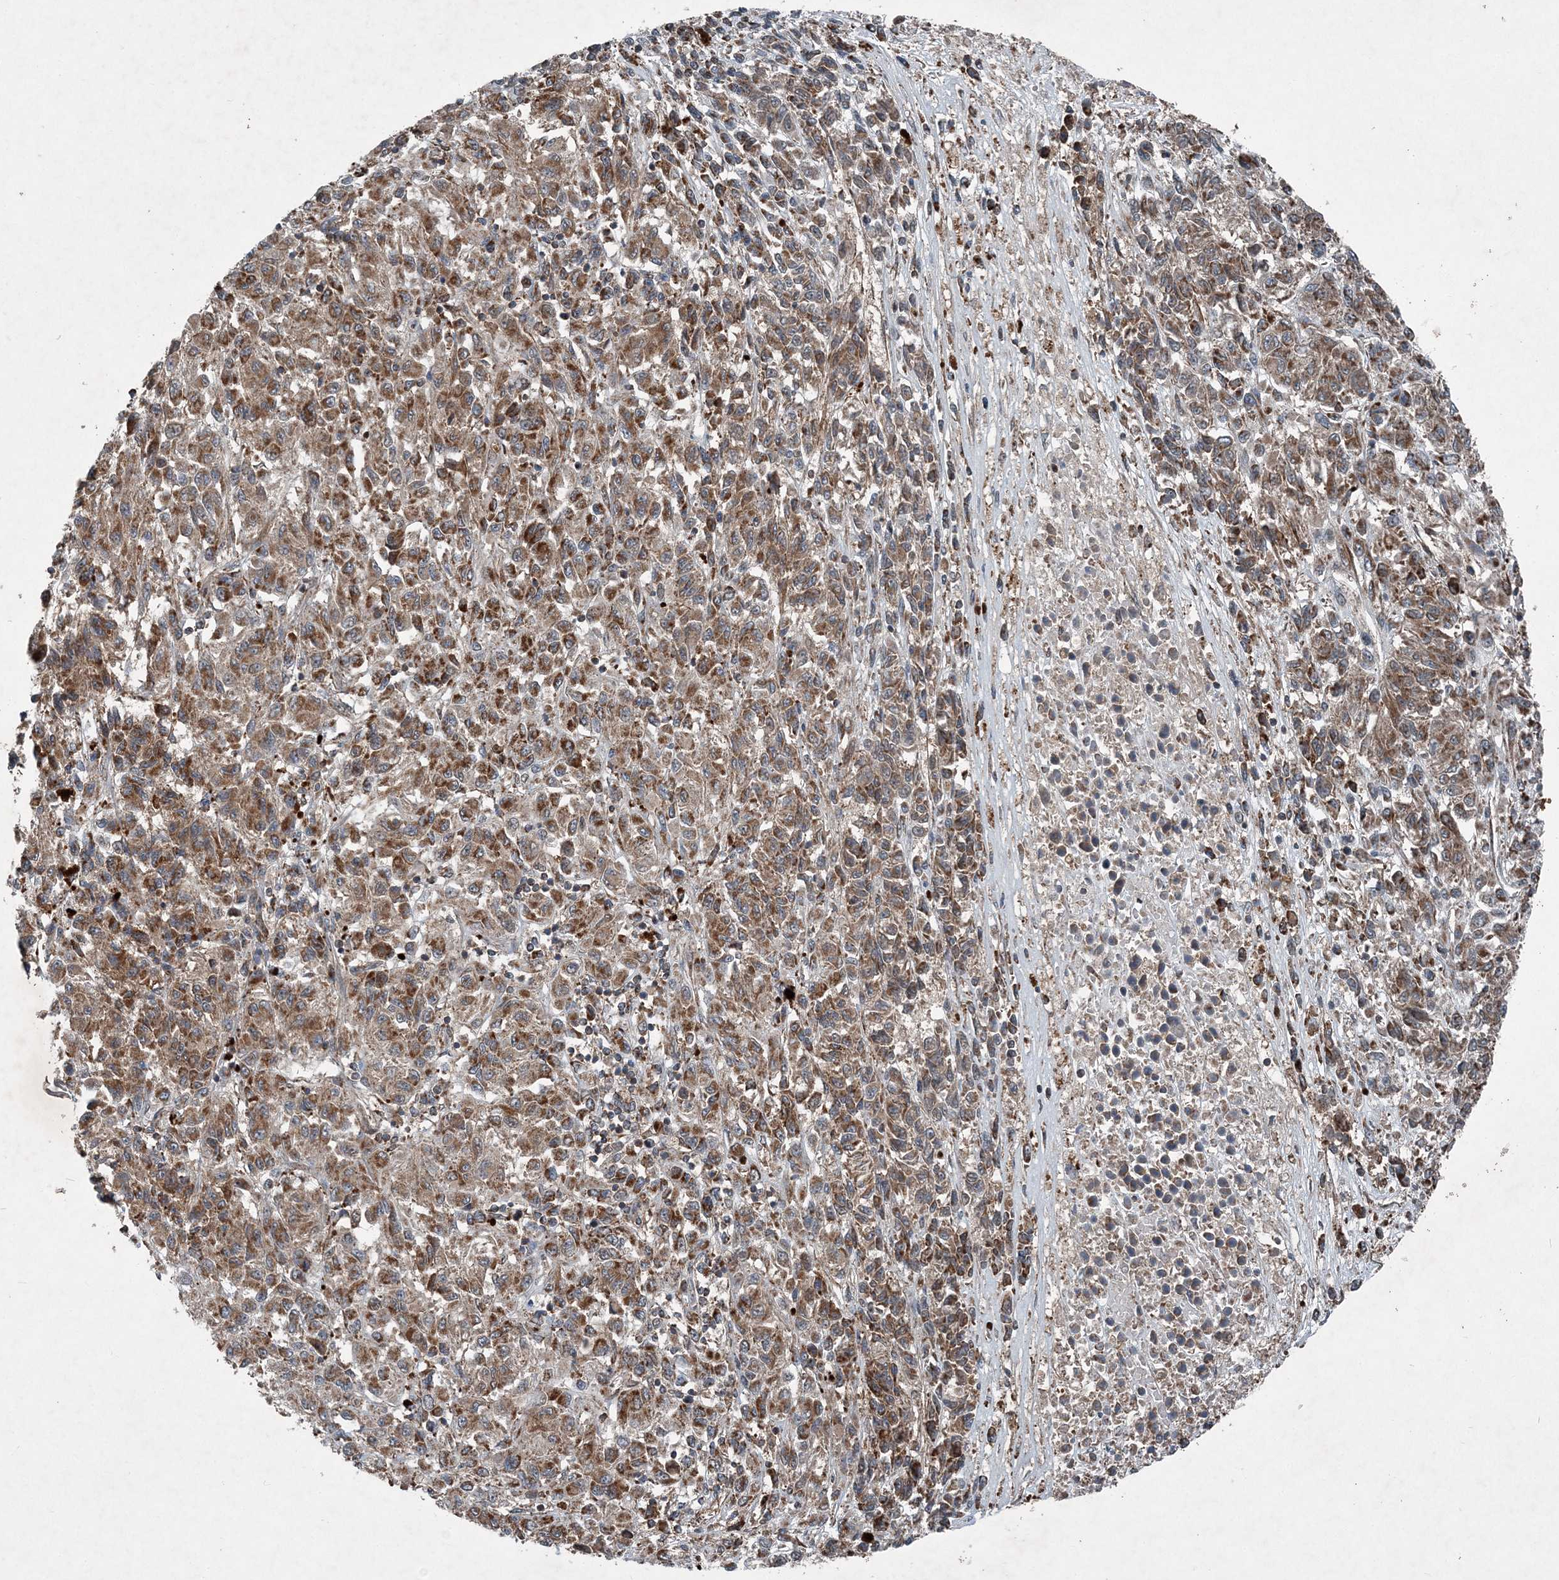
{"staining": {"intensity": "moderate", "quantity": ">75%", "location": "cytoplasmic/membranous"}, "tissue": "melanoma", "cell_type": "Tumor cells", "image_type": "cancer", "snomed": [{"axis": "morphology", "description": "Malignant melanoma, Metastatic site"}, {"axis": "topography", "description": "Lung"}], "caption": "There is medium levels of moderate cytoplasmic/membranous staining in tumor cells of malignant melanoma (metastatic site), as demonstrated by immunohistochemical staining (brown color).", "gene": "NDUFA2", "patient": {"sex": "male", "age": 64}}